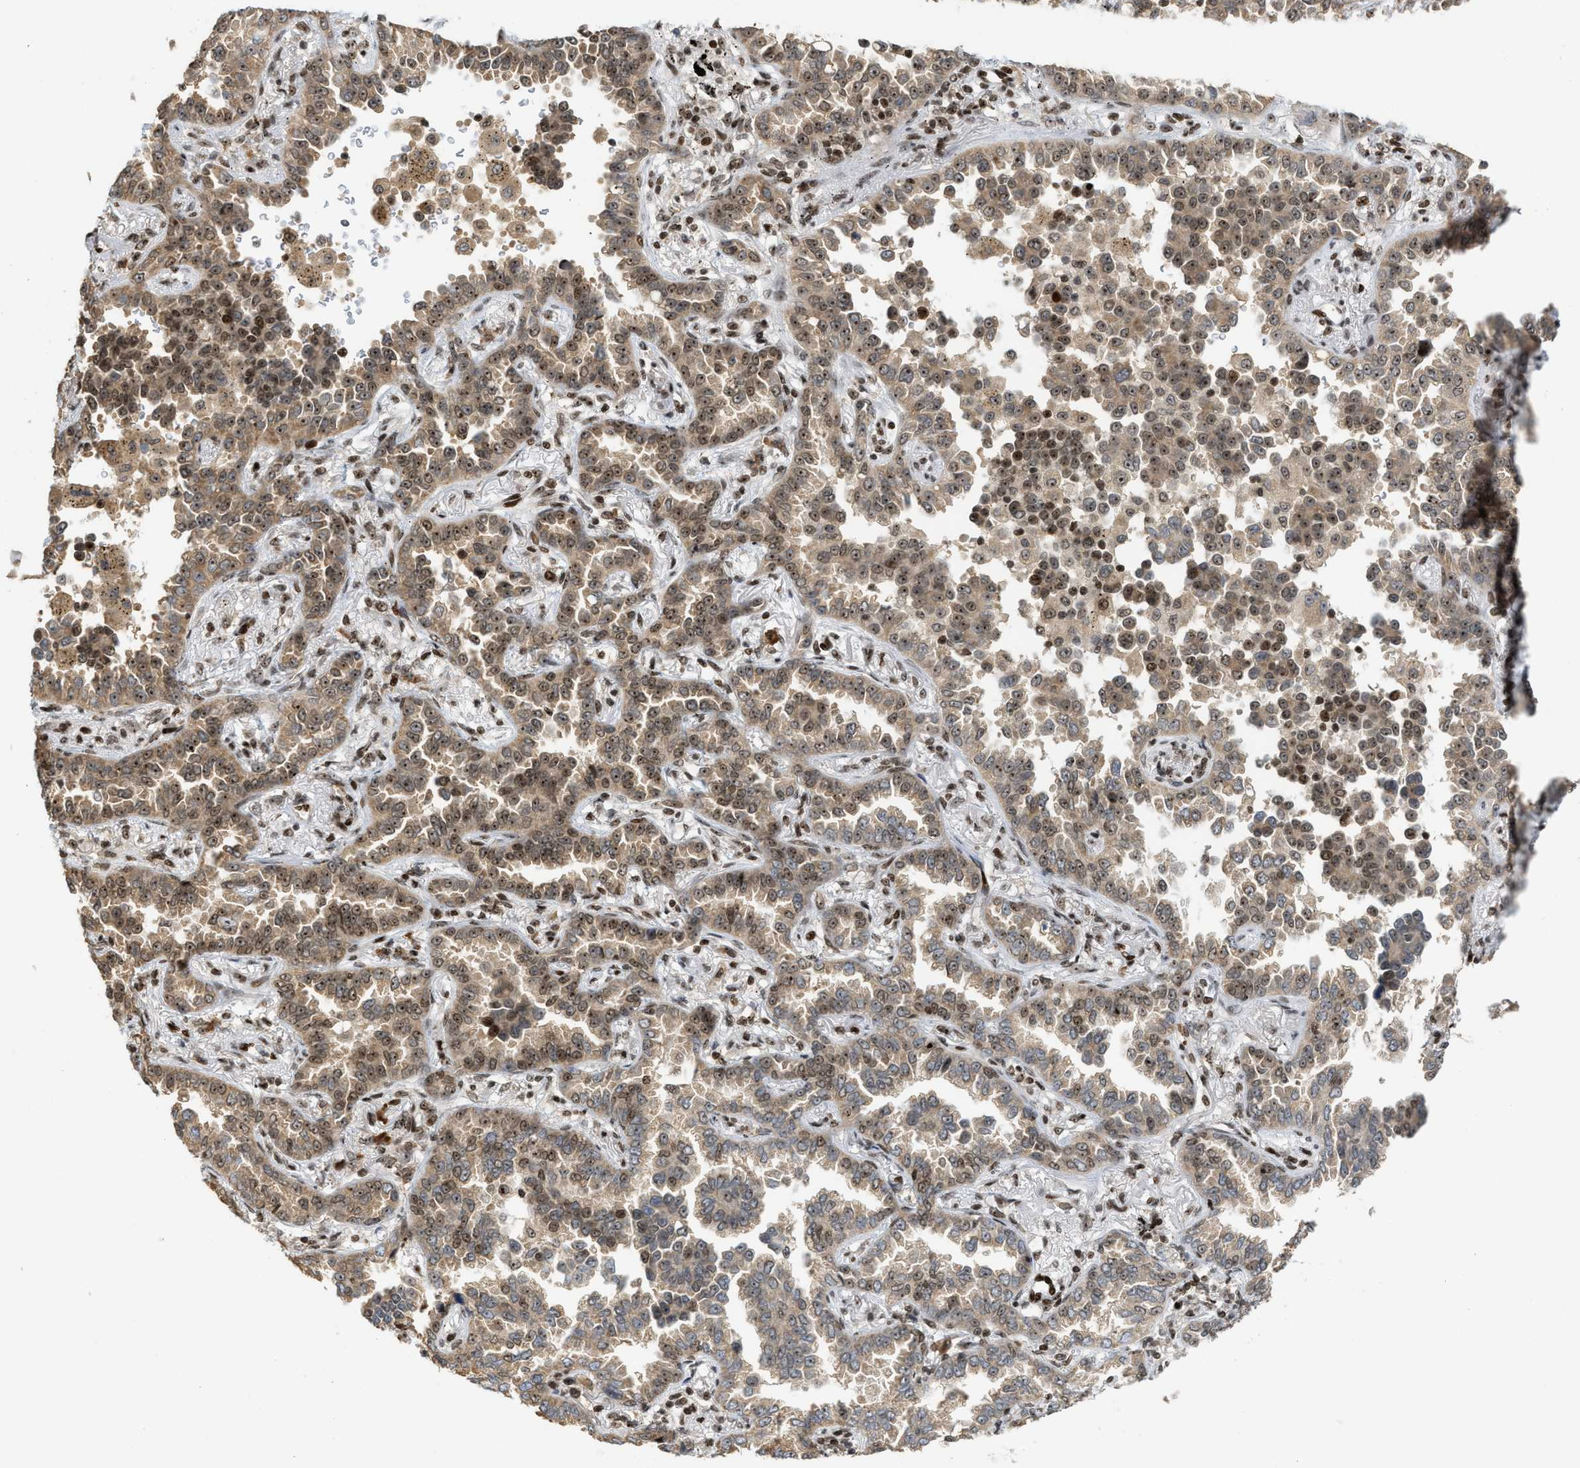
{"staining": {"intensity": "moderate", "quantity": ">75%", "location": "cytoplasmic/membranous,nuclear"}, "tissue": "lung cancer", "cell_type": "Tumor cells", "image_type": "cancer", "snomed": [{"axis": "morphology", "description": "Normal tissue, NOS"}, {"axis": "morphology", "description": "Adenocarcinoma, NOS"}, {"axis": "topography", "description": "Lung"}], "caption": "A medium amount of moderate cytoplasmic/membranous and nuclear staining is appreciated in approximately >75% of tumor cells in lung adenocarcinoma tissue. The staining is performed using DAB (3,3'-diaminobenzidine) brown chromogen to label protein expression. The nuclei are counter-stained blue using hematoxylin.", "gene": "ZNF22", "patient": {"sex": "male", "age": 59}}